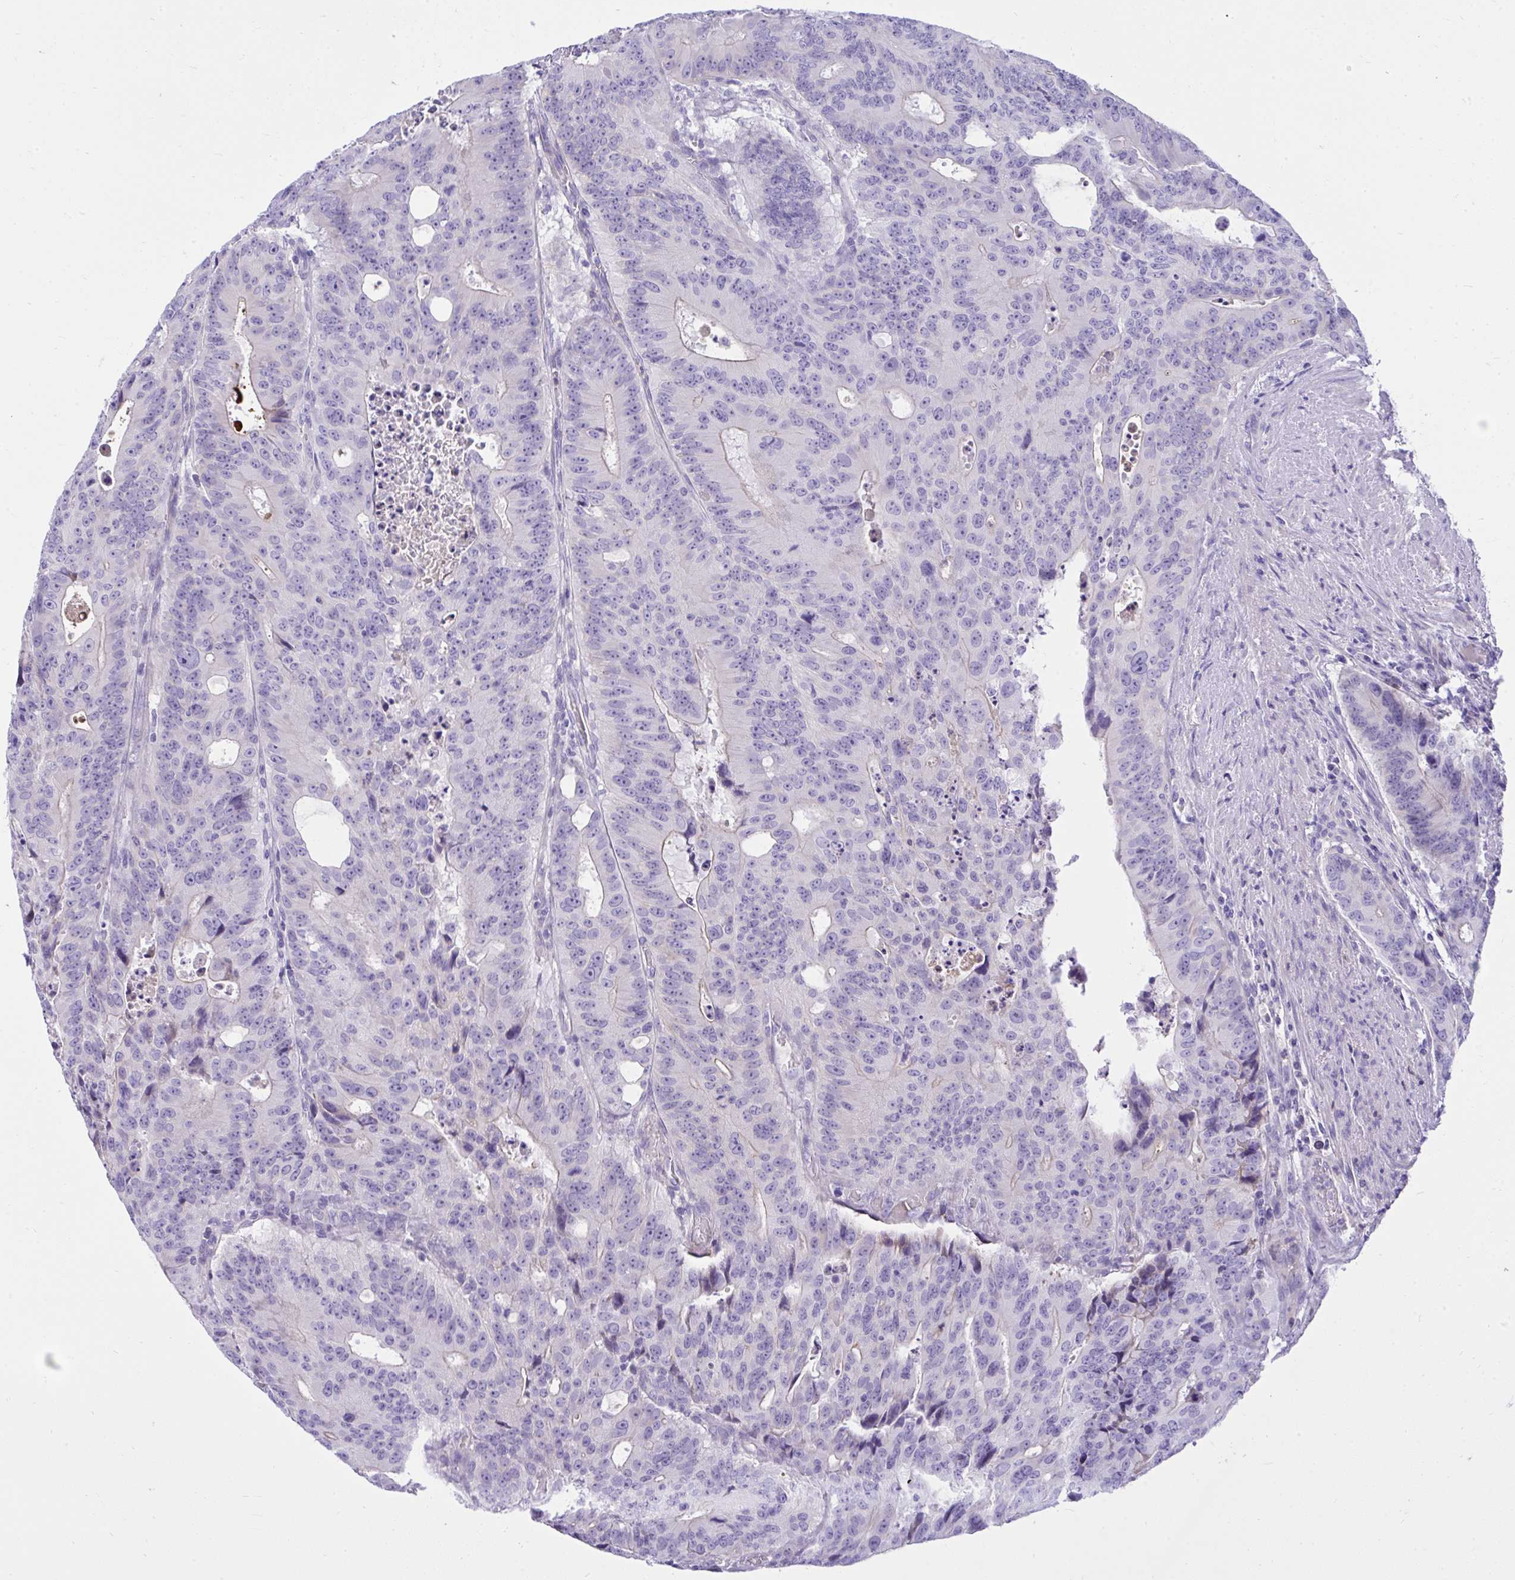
{"staining": {"intensity": "negative", "quantity": "none", "location": "none"}, "tissue": "colorectal cancer", "cell_type": "Tumor cells", "image_type": "cancer", "snomed": [{"axis": "morphology", "description": "Adenocarcinoma, NOS"}, {"axis": "topography", "description": "Colon"}], "caption": "Colorectal adenocarcinoma stained for a protein using IHC demonstrates no expression tumor cells.", "gene": "HRG", "patient": {"sex": "male", "age": 62}}